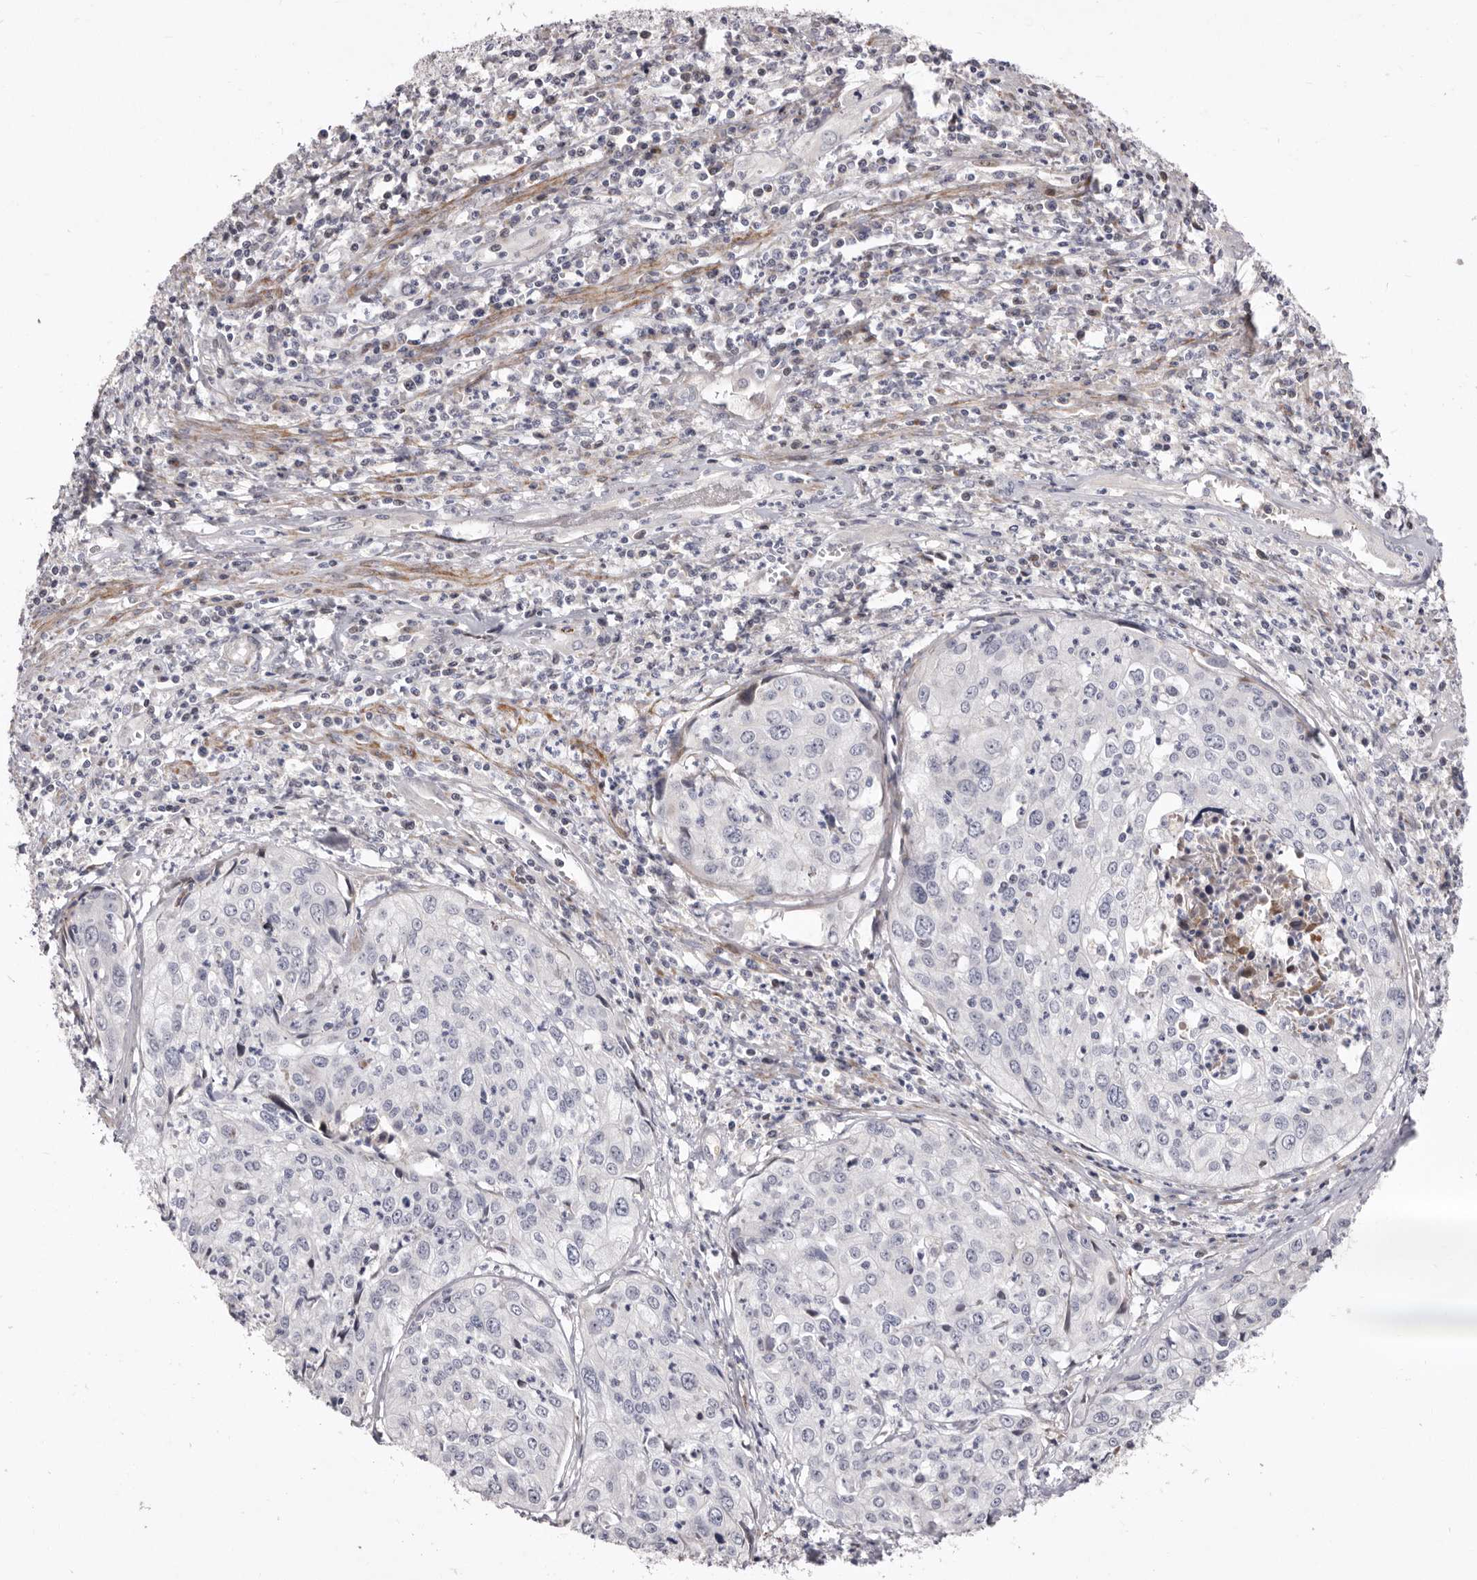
{"staining": {"intensity": "negative", "quantity": "none", "location": "none"}, "tissue": "cervical cancer", "cell_type": "Tumor cells", "image_type": "cancer", "snomed": [{"axis": "morphology", "description": "Squamous cell carcinoma, NOS"}, {"axis": "topography", "description": "Cervix"}], "caption": "Immunohistochemical staining of squamous cell carcinoma (cervical) exhibits no significant staining in tumor cells. The staining is performed using DAB brown chromogen with nuclei counter-stained in using hematoxylin.", "gene": "NUBPL", "patient": {"sex": "female", "age": 31}}